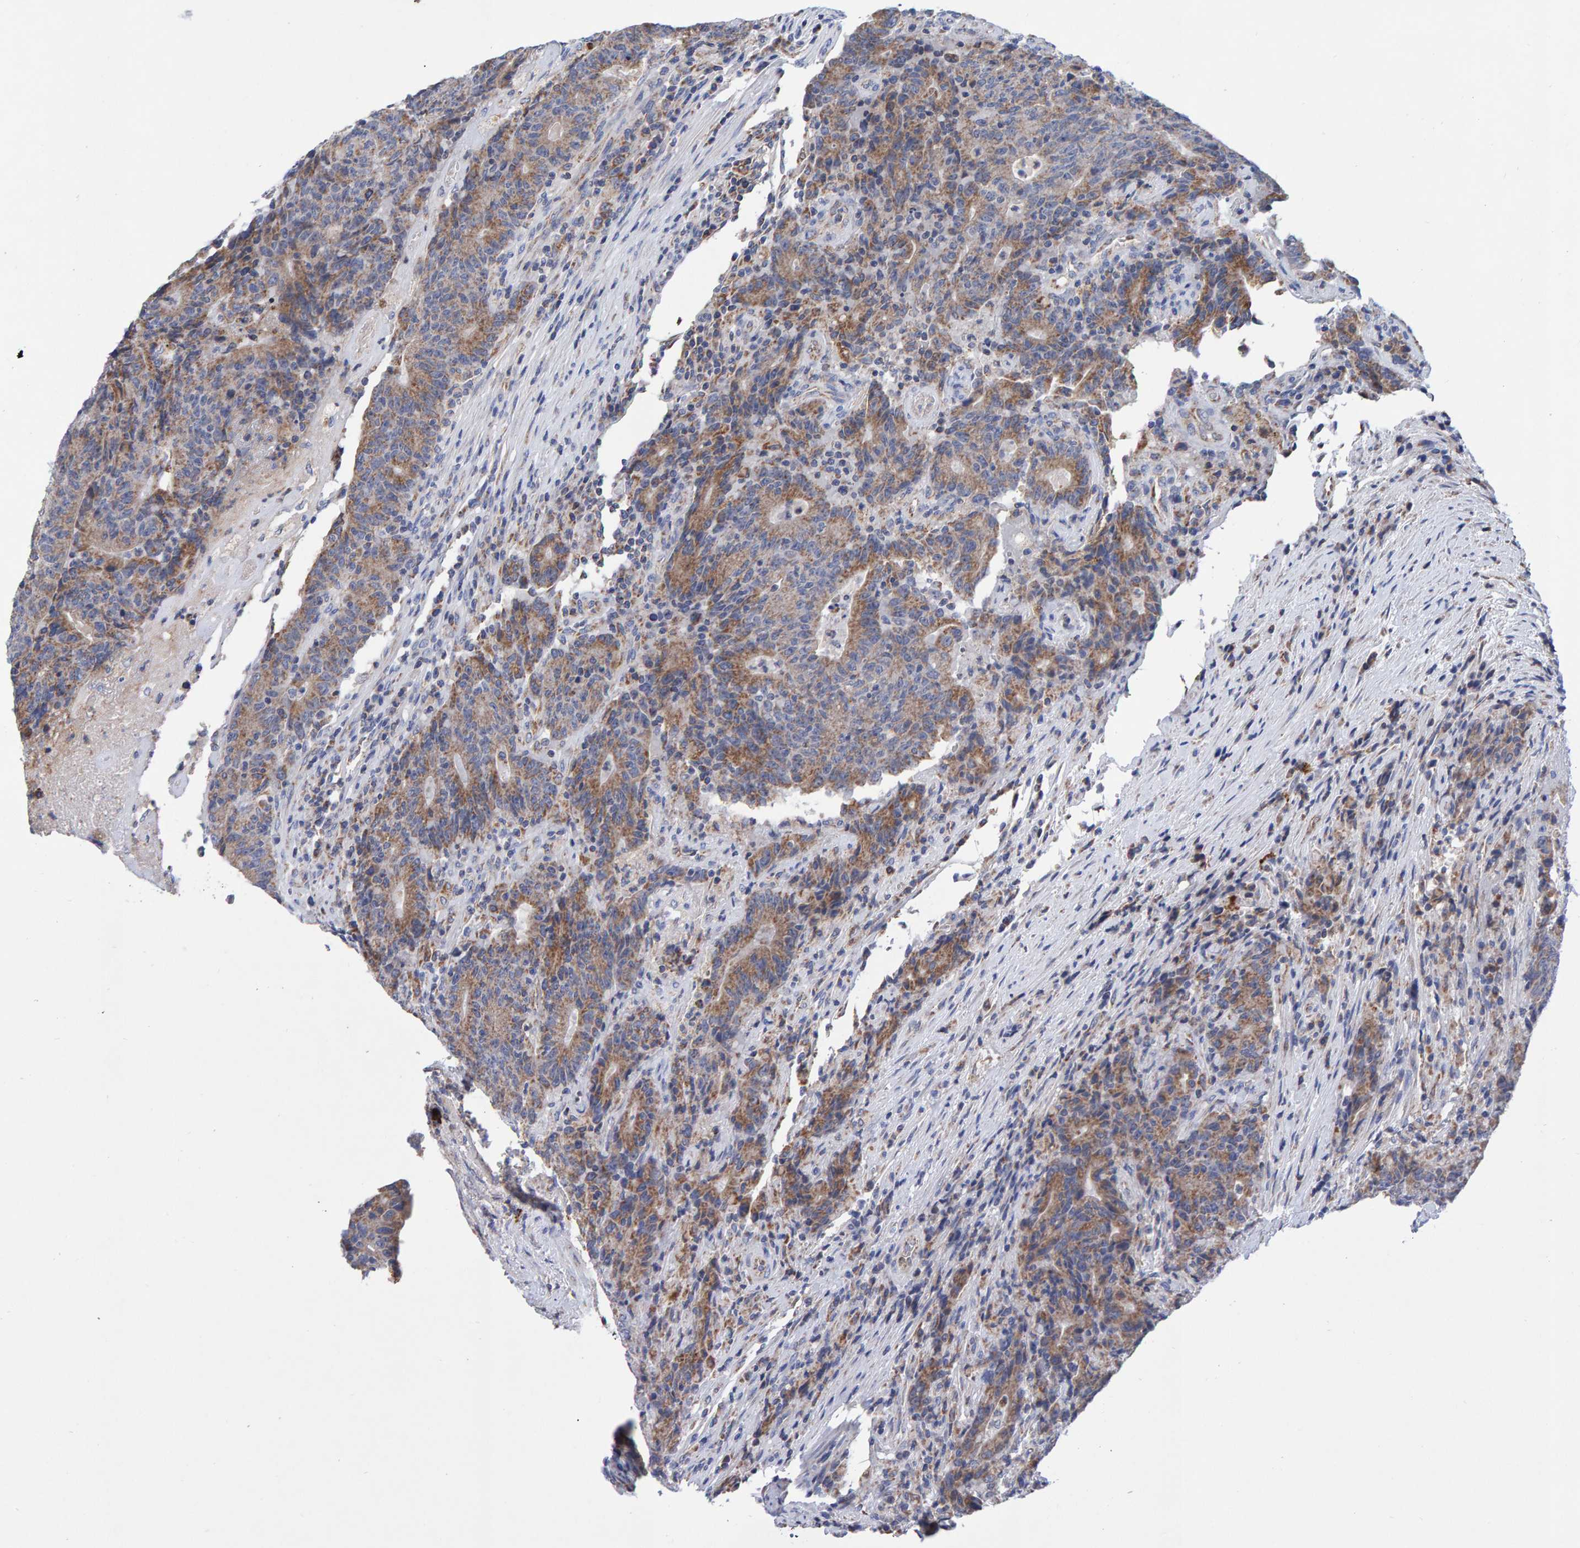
{"staining": {"intensity": "moderate", "quantity": "25%-75%", "location": "cytoplasmic/membranous"}, "tissue": "colorectal cancer", "cell_type": "Tumor cells", "image_type": "cancer", "snomed": [{"axis": "morphology", "description": "Normal tissue, NOS"}, {"axis": "morphology", "description": "Adenocarcinoma, NOS"}, {"axis": "topography", "description": "Colon"}], "caption": "Moderate cytoplasmic/membranous protein expression is identified in approximately 25%-75% of tumor cells in colorectal cancer (adenocarcinoma). (DAB (3,3'-diaminobenzidine) IHC, brown staining for protein, blue staining for nuclei).", "gene": "EFR3A", "patient": {"sex": "female", "age": 75}}